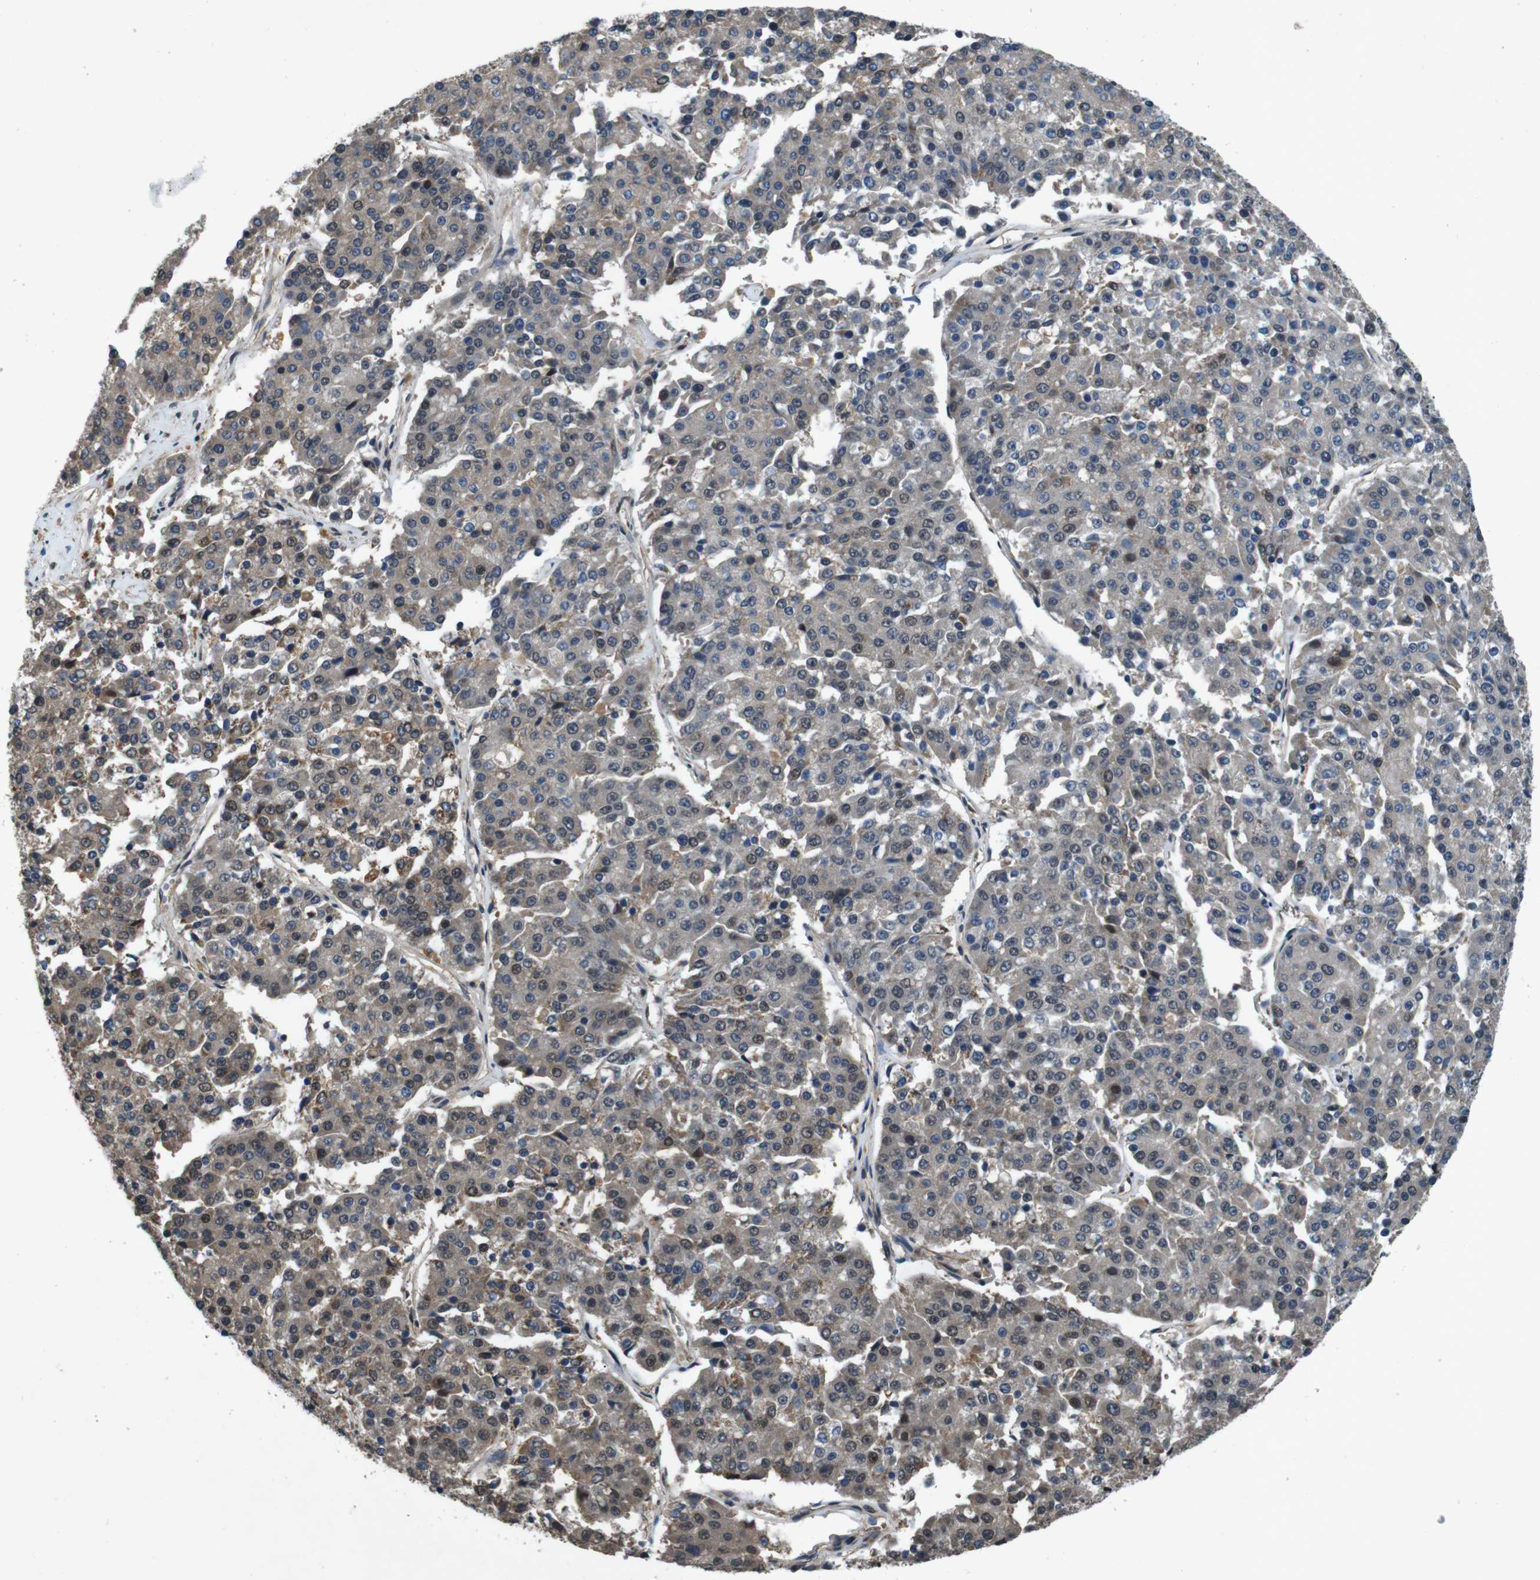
{"staining": {"intensity": "weak", "quantity": ">75%", "location": "cytoplasmic/membranous"}, "tissue": "pancreatic cancer", "cell_type": "Tumor cells", "image_type": "cancer", "snomed": [{"axis": "morphology", "description": "Adenocarcinoma, NOS"}, {"axis": "topography", "description": "Pancreas"}], "caption": "Protein staining by immunohistochemistry (IHC) shows weak cytoplasmic/membranous staining in about >75% of tumor cells in pancreatic adenocarcinoma.", "gene": "SOCS1", "patient": {"sex": "male", "age": 50}}